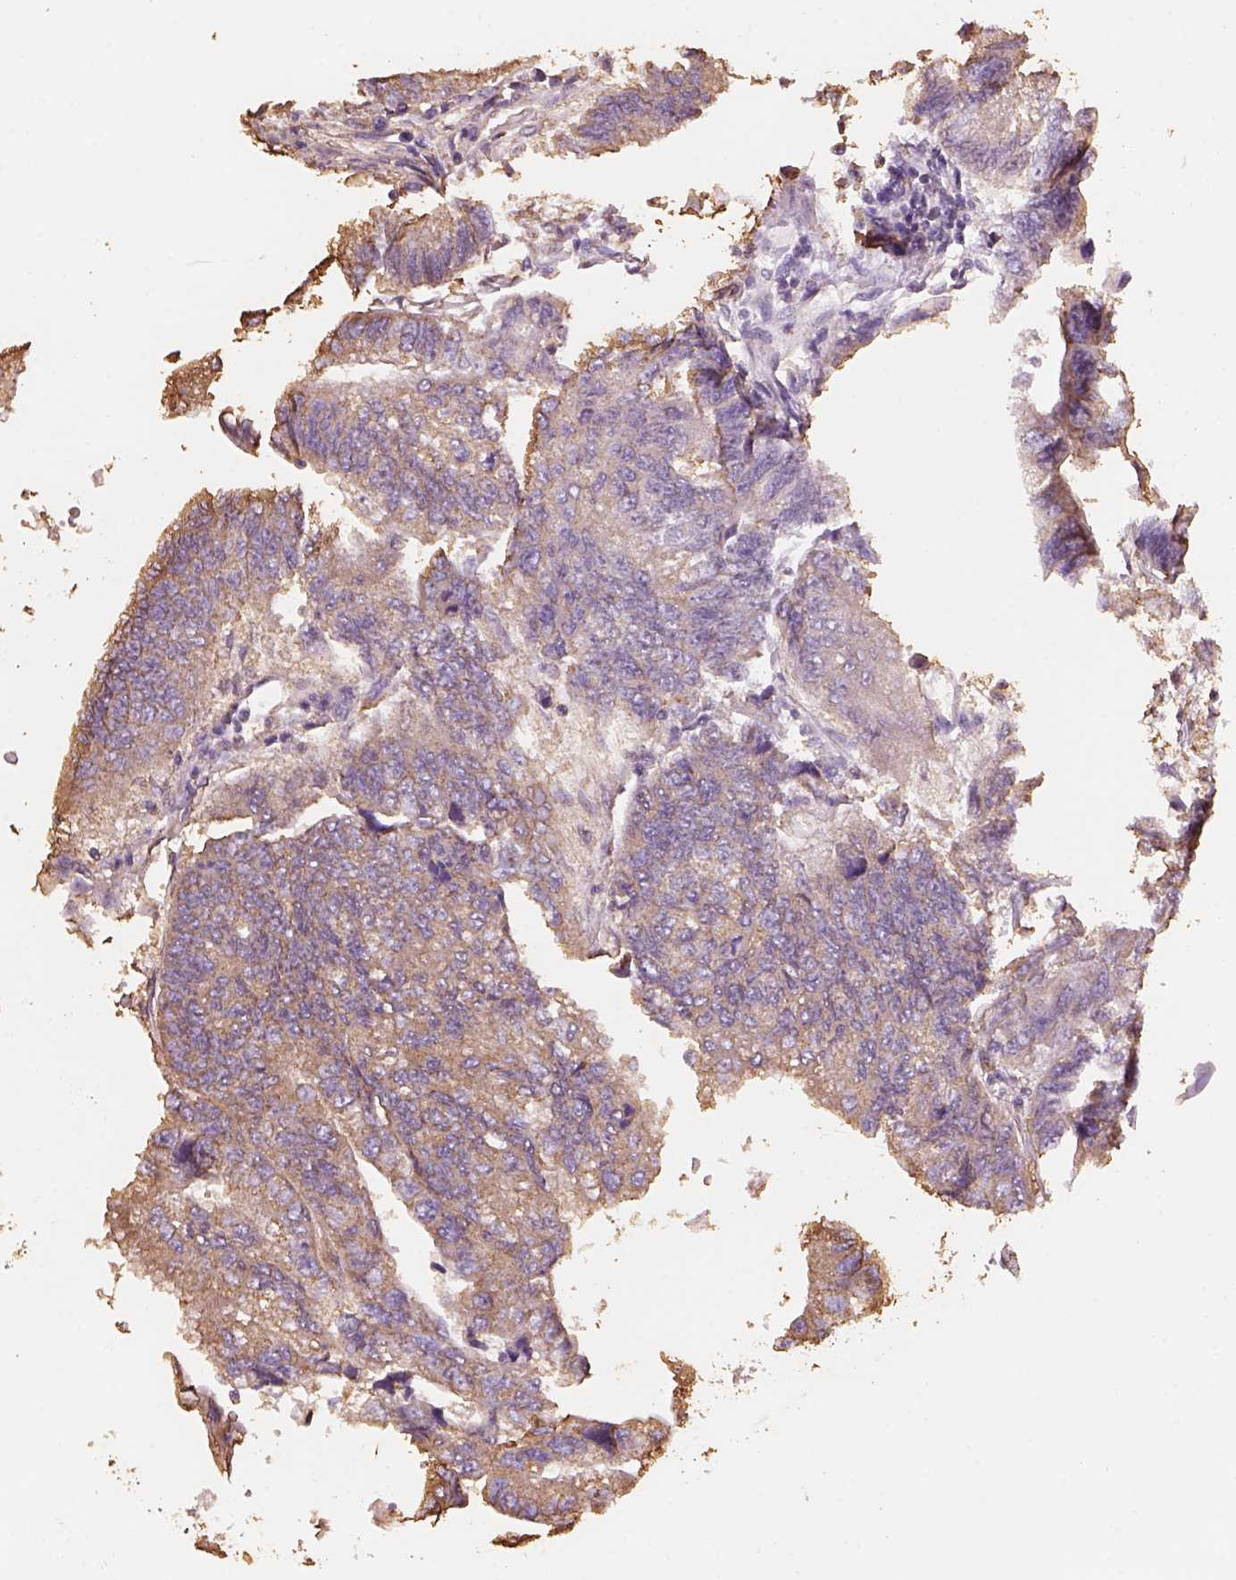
{"staining": {"intensity": "moderate", "quantity": ">75%", "location": "cytoplasmic/membranous"}, "tissue": "colorectal cancer", "cell_type": "Tumor cells", "image_type": "cancer", "snomed": [{"axis": "morphology", "description": "Adenocarcinoma, NOS"}, {"axis": "topography", "description": "Colon"}], "caption": "Colorectal cancer was stained to show a protein in brown. There is medium levels of moderate cytoplasmic/membranous expression in about >75% of tumor cells.", "gene": "AP2B1", "patient": {"sex": "female", "age": 65}}